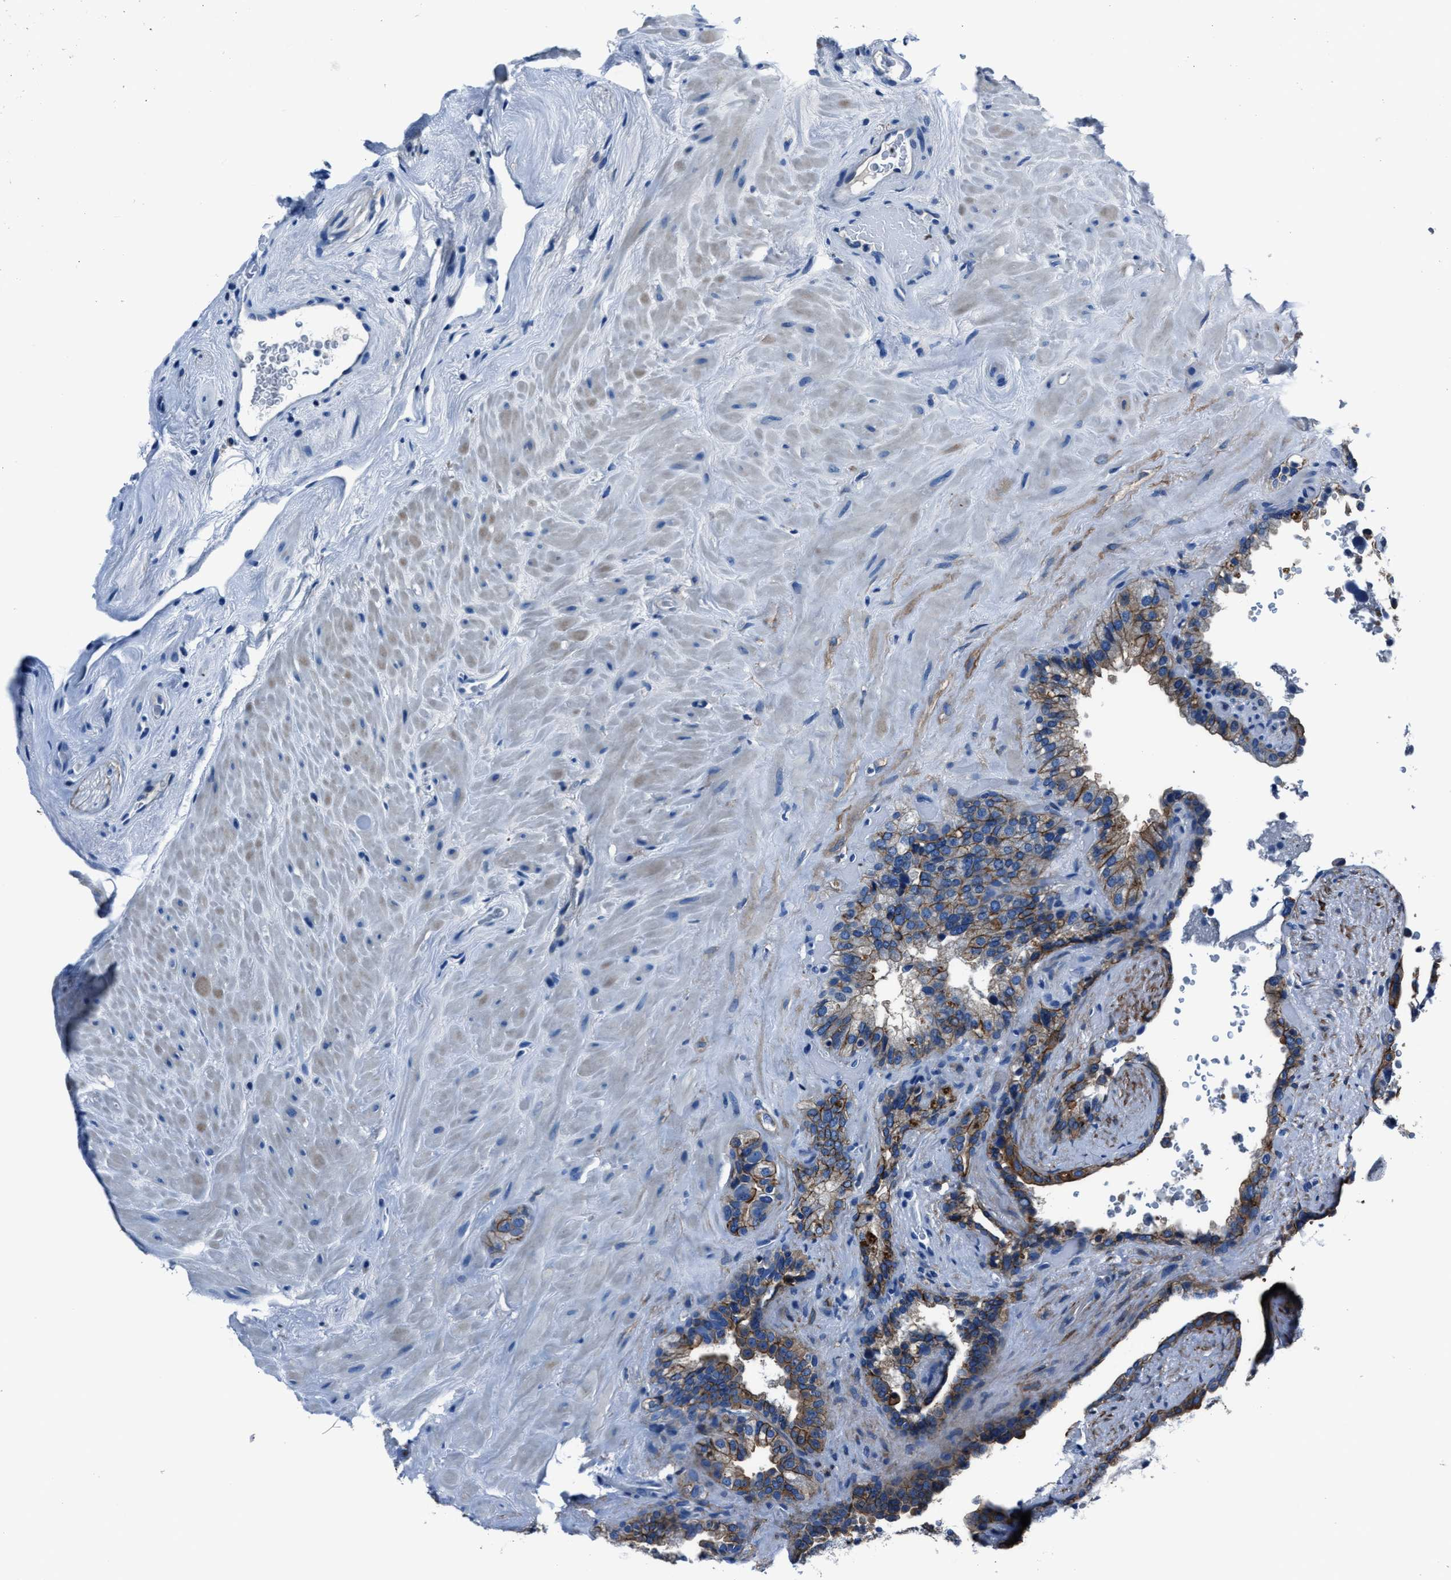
{"staining": {"intensity": "moderate", "quantity": "25%-75%", "location": "cytoplasmic/membranous"}, "tissue": "seminal vesicle", "cell_type": "Glandular cells", "image_type": "normal", "snomed": [{"axis": "morphology", "description": "Normal tissue, NOS"}, {"axis": "topography", "description": "Seminal veicle"}], "caption": "Moderate cytoplasmic/membranous positivity for a protein is appreciated in about 25%-75% of glandular cells of benign seminal vesicle using immunohistochemistry (IHC).", "gene": "LMO7", "patient": {"sex": "male", "age": 68}}